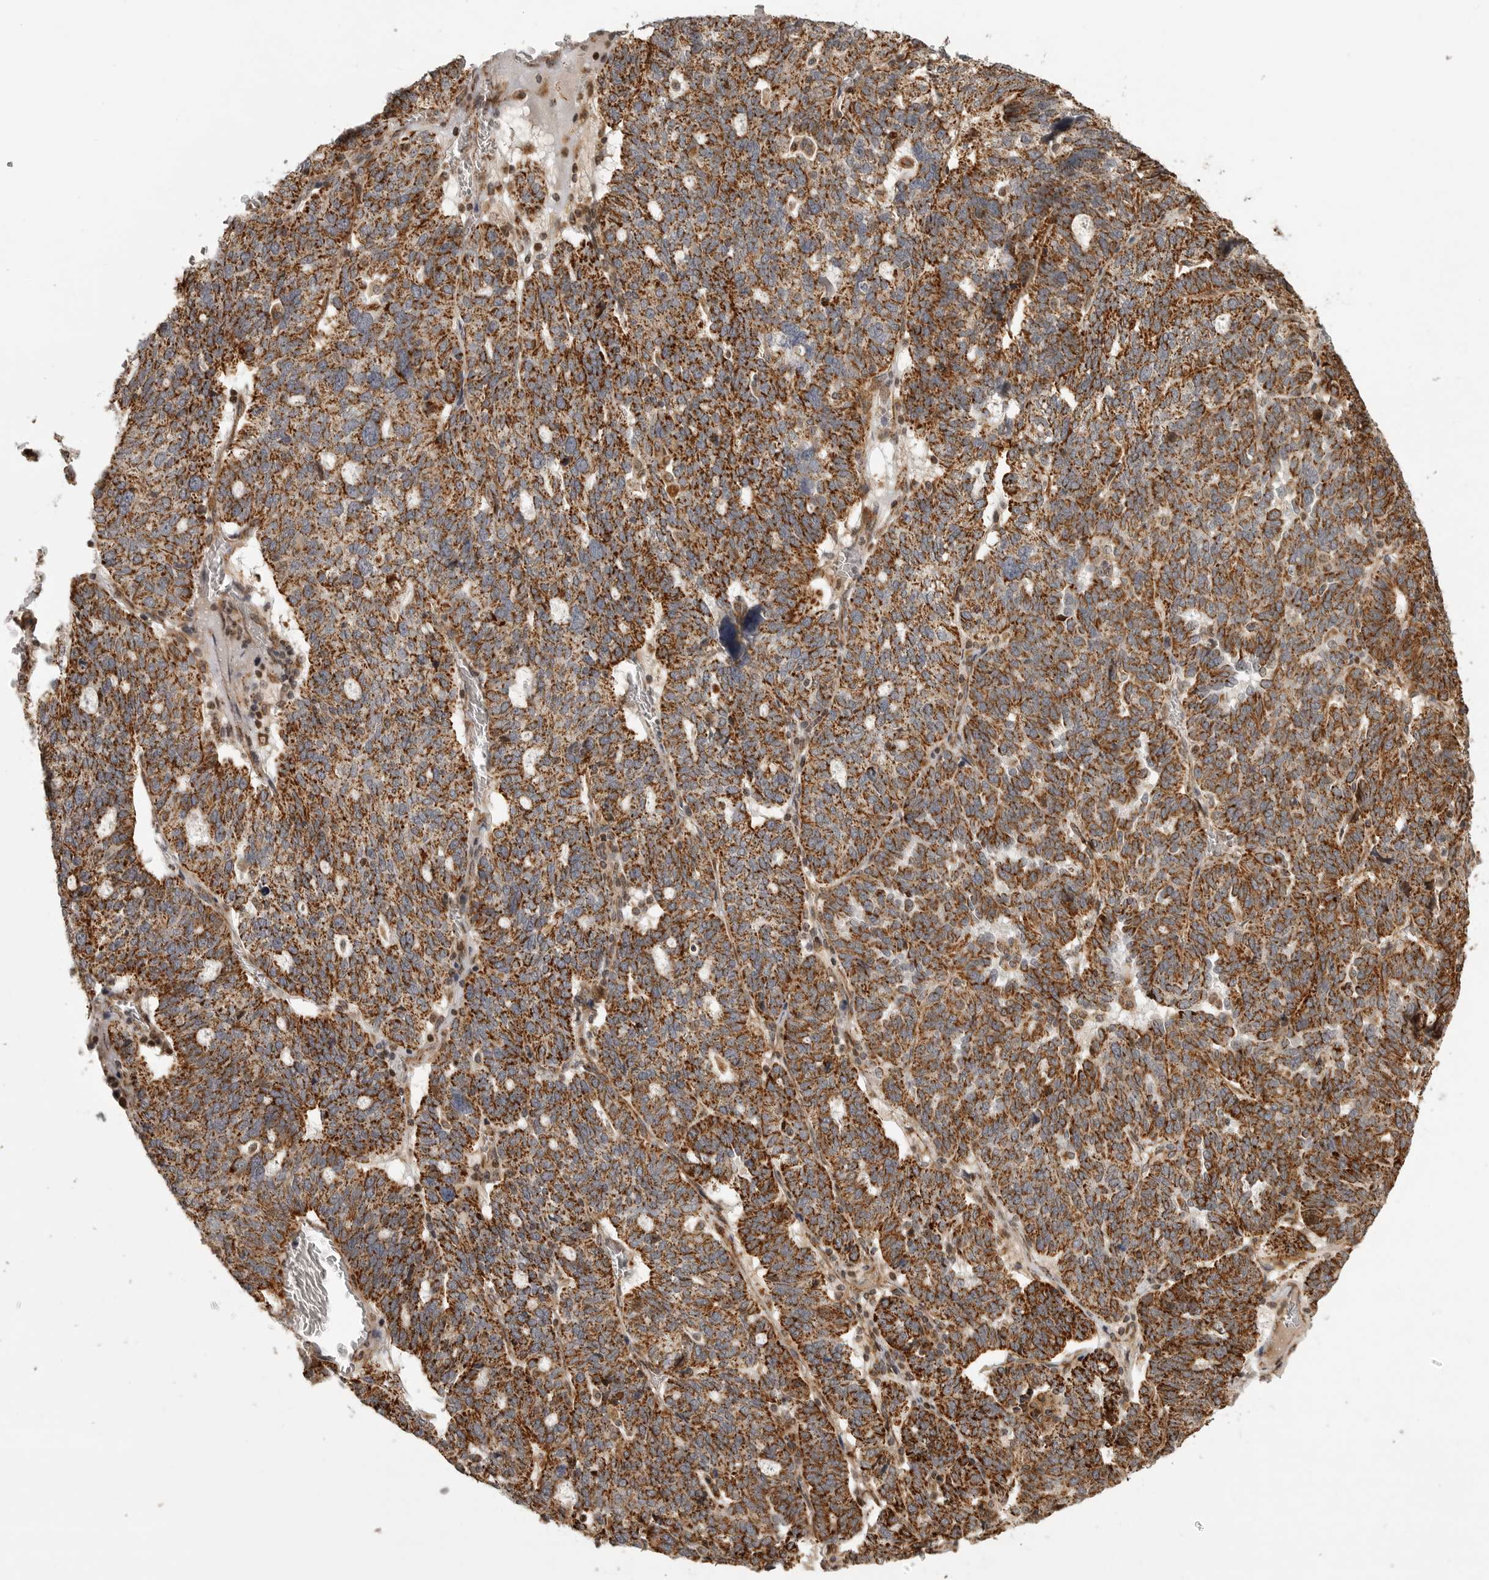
{"staining": {"intensity": "strong", "quantity": ">75%", "location": "cytoplasmic/membranous"}, "tissue": "ovarian cancer", "cell_type": "Tumor cells", "image_type": "cancer", "snomed": [{"axis": "morphology", "description": "Cystadenocarcinoma, serous, NOS"}, {"axis": "topography", "description": "Ovary"}], "caption": "Ovarian cancer tissue shows strong cytoplasmic/membranous positivity in approximately >75% of tumor cells, visualized by immunohistochemistry. Using DAB (brown) and hematoxylin (blue) stains, captured at high magnification using brightfield microscopy.", "gene": "NARS2", "patient": {"sex": "female", "age": 59}}